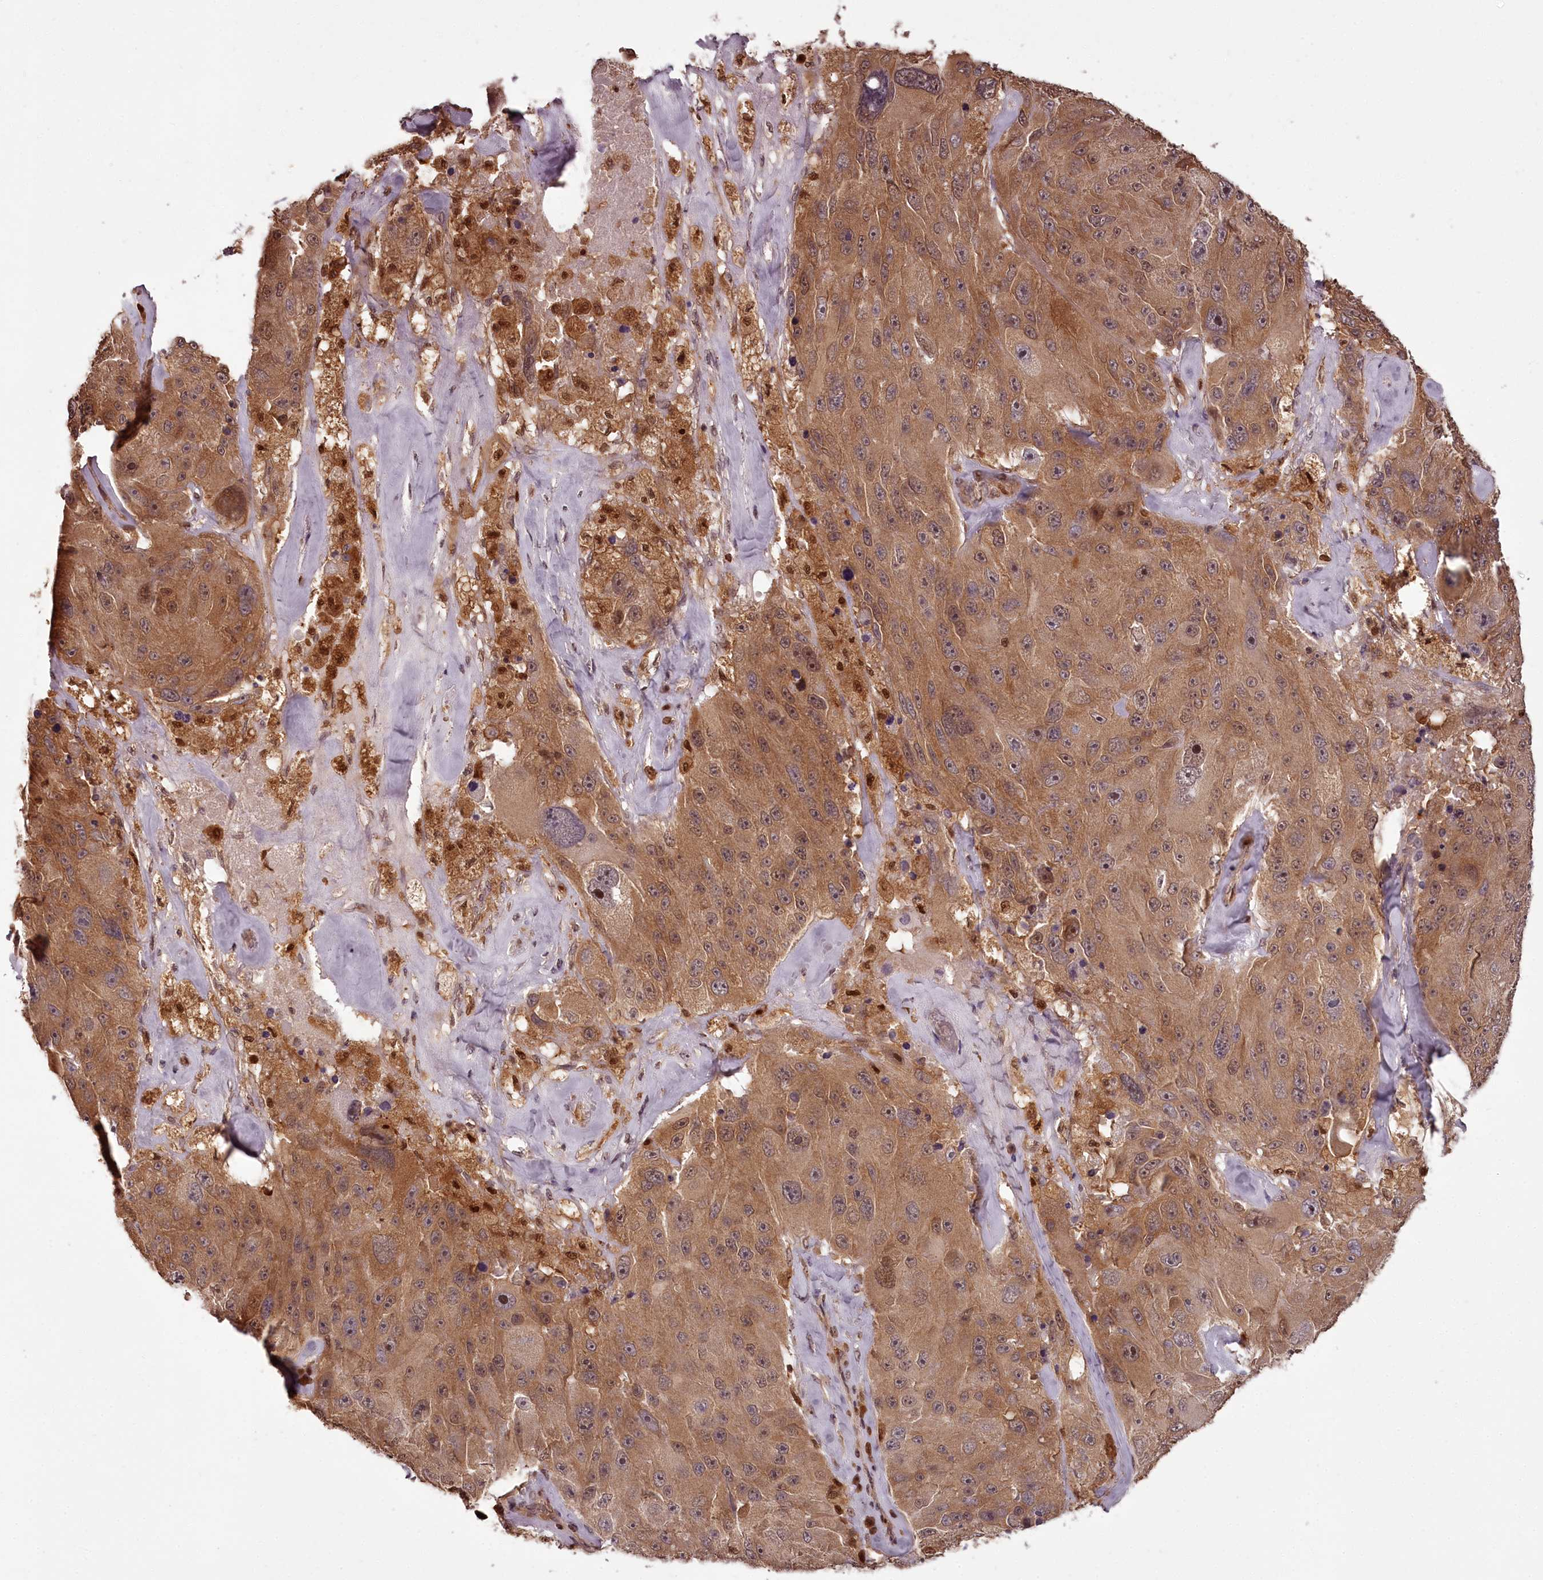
{"staining": {"intensity": "moderate", "quantity": ">75%", "location": "cytoplasmic/membranous"}, "tissue": "melanoma", "cell_type": "Tumor cells", "image_type": "cancer", "snomed": [{"axis": "morphology", "description": "Malignant melanoma, Metastatic site"}, {"axis": "topography", "description": "Lymph node"}], "caption": "A high-resolution photomicrograph shows immunohistochemistry staining of malignant melanoma (metastatic site), which demonstrates moderate cytoplasmic/membranous staining in approximately >75% of tumor cells. (DAB (3,3'-diaminobenzidine) IHC, brown staining for protein, blue staining for nuclei).", "gene": "NPRL2", "patient": {"sex": "male", "age": 62}}